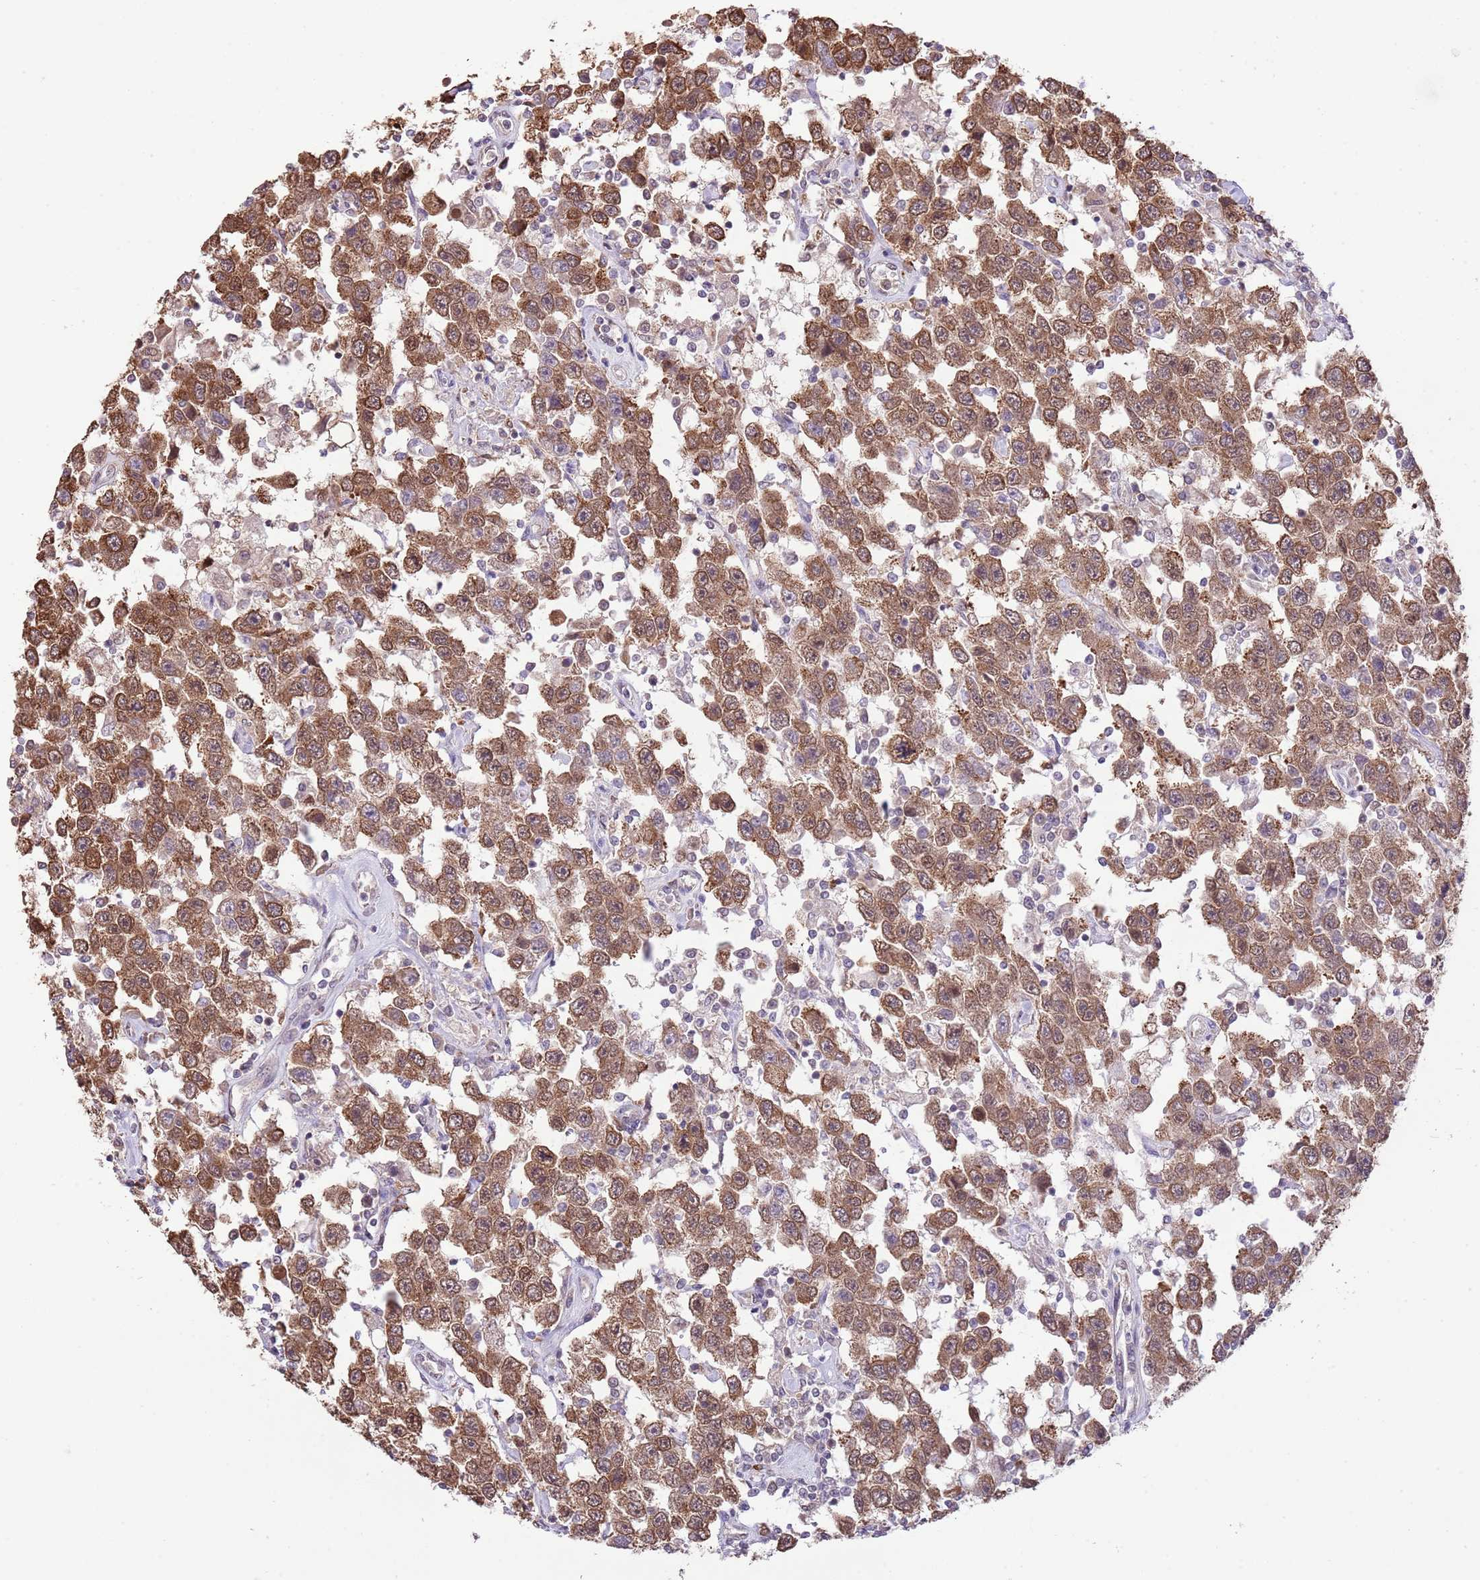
{"staining": {"intensity": "moderate", "quantity": ">75%", "location": "cytoplasmic/membranous,nuclear"}, "tissue": "testis cancer", "cell_type": "Tumor cells", "image_type": "cancer", "snomed": [{"axis": "morphology", "description": "Seminoma, NOS"}, {"axis": "topography", "description": "Testis"}], "caption": "Immunohistochemistry (IHC) photomicrograph of testis cancer (seminoma) stained for a protein (brown), which reveals medium levels of moderate cytoplasmic/membranous and nuclear expression in about >75% of tumor cells.", "gene": "AMIGO1", "patient": {"sex": "male", "age": 41}}